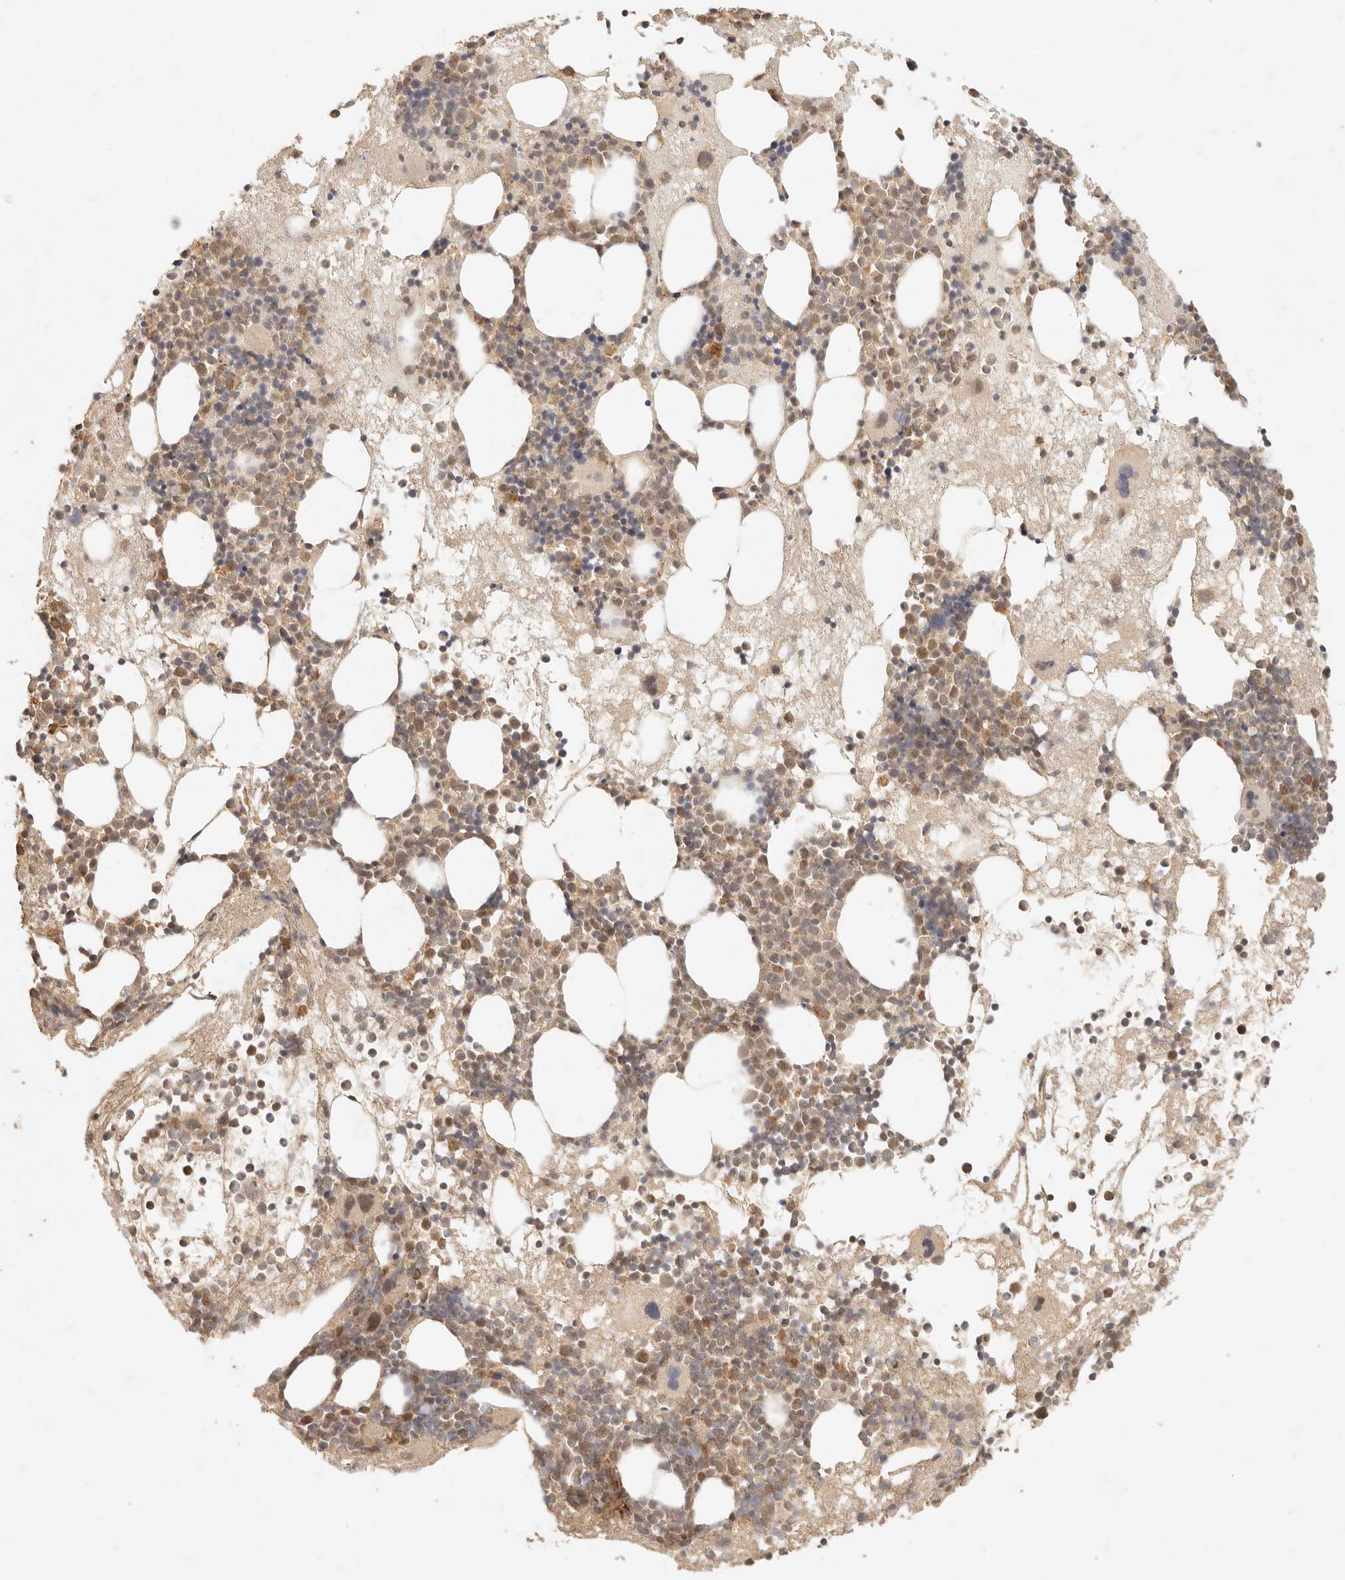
{"staining": {"intensity": "moderate", "quantity": ">75%", "location": "cytoplasmic/membranous,nuclear"}, "tissue": "bone marrow", "cell_type": "Hematopoietic cells", "image_type": "normal", "snomed": [{"axis": "morphology", "description": "Normal tissue, NOS"}, {"axis": "topography", "description": "Bone marrow"}], "caption": "Immunohistochemical staining of unremarkable human bone marrow displays medium levels of moderate cytoplasmic/membranous,nuclear expression in about >75% of hematopoietic cells.", "gene": "TRIM11", "patient": {"sex": "male", "age": 50}}